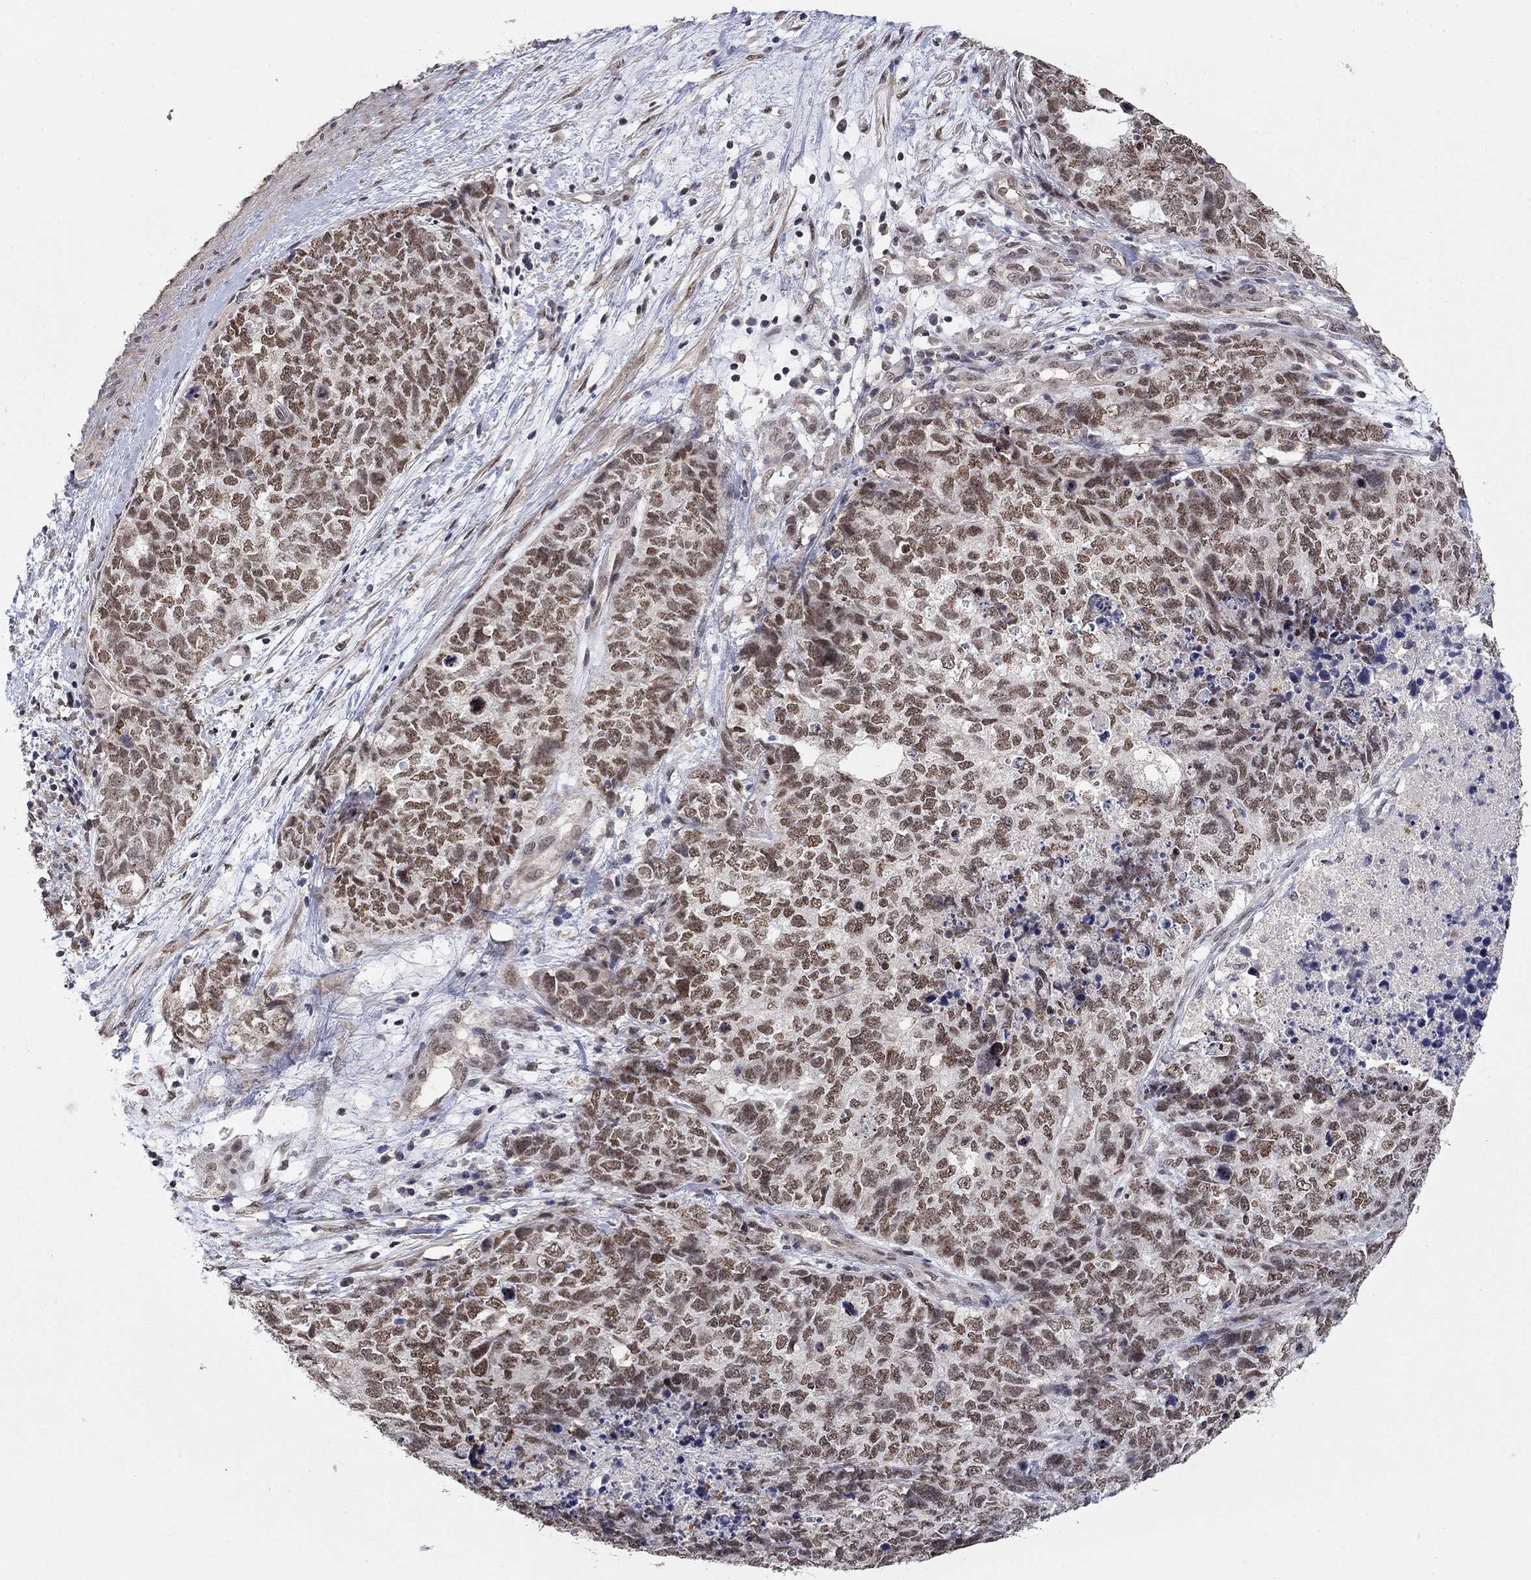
{"staining": {"intensity": "moderate", "quantity": "25%-75%", "location": "nuclear"}, "tissue": "cervical cancer", "cell_type": "Tumor cells", "image_type": "cancer", "snomed": [{"axis": "morphology", "description": "Squamous cell carcinoma, NOS"}, {"axis": "topography", "description": "Cervix"}], "caption": "Immunohistochemical staining of cervical squamous cell carcinoma demonstrates medium levels of moderate nuclear protein staining in about 25%-75% of tumor cells.", "gene": "GRIA3", "patient": {"sex": "female", "age": 63}}